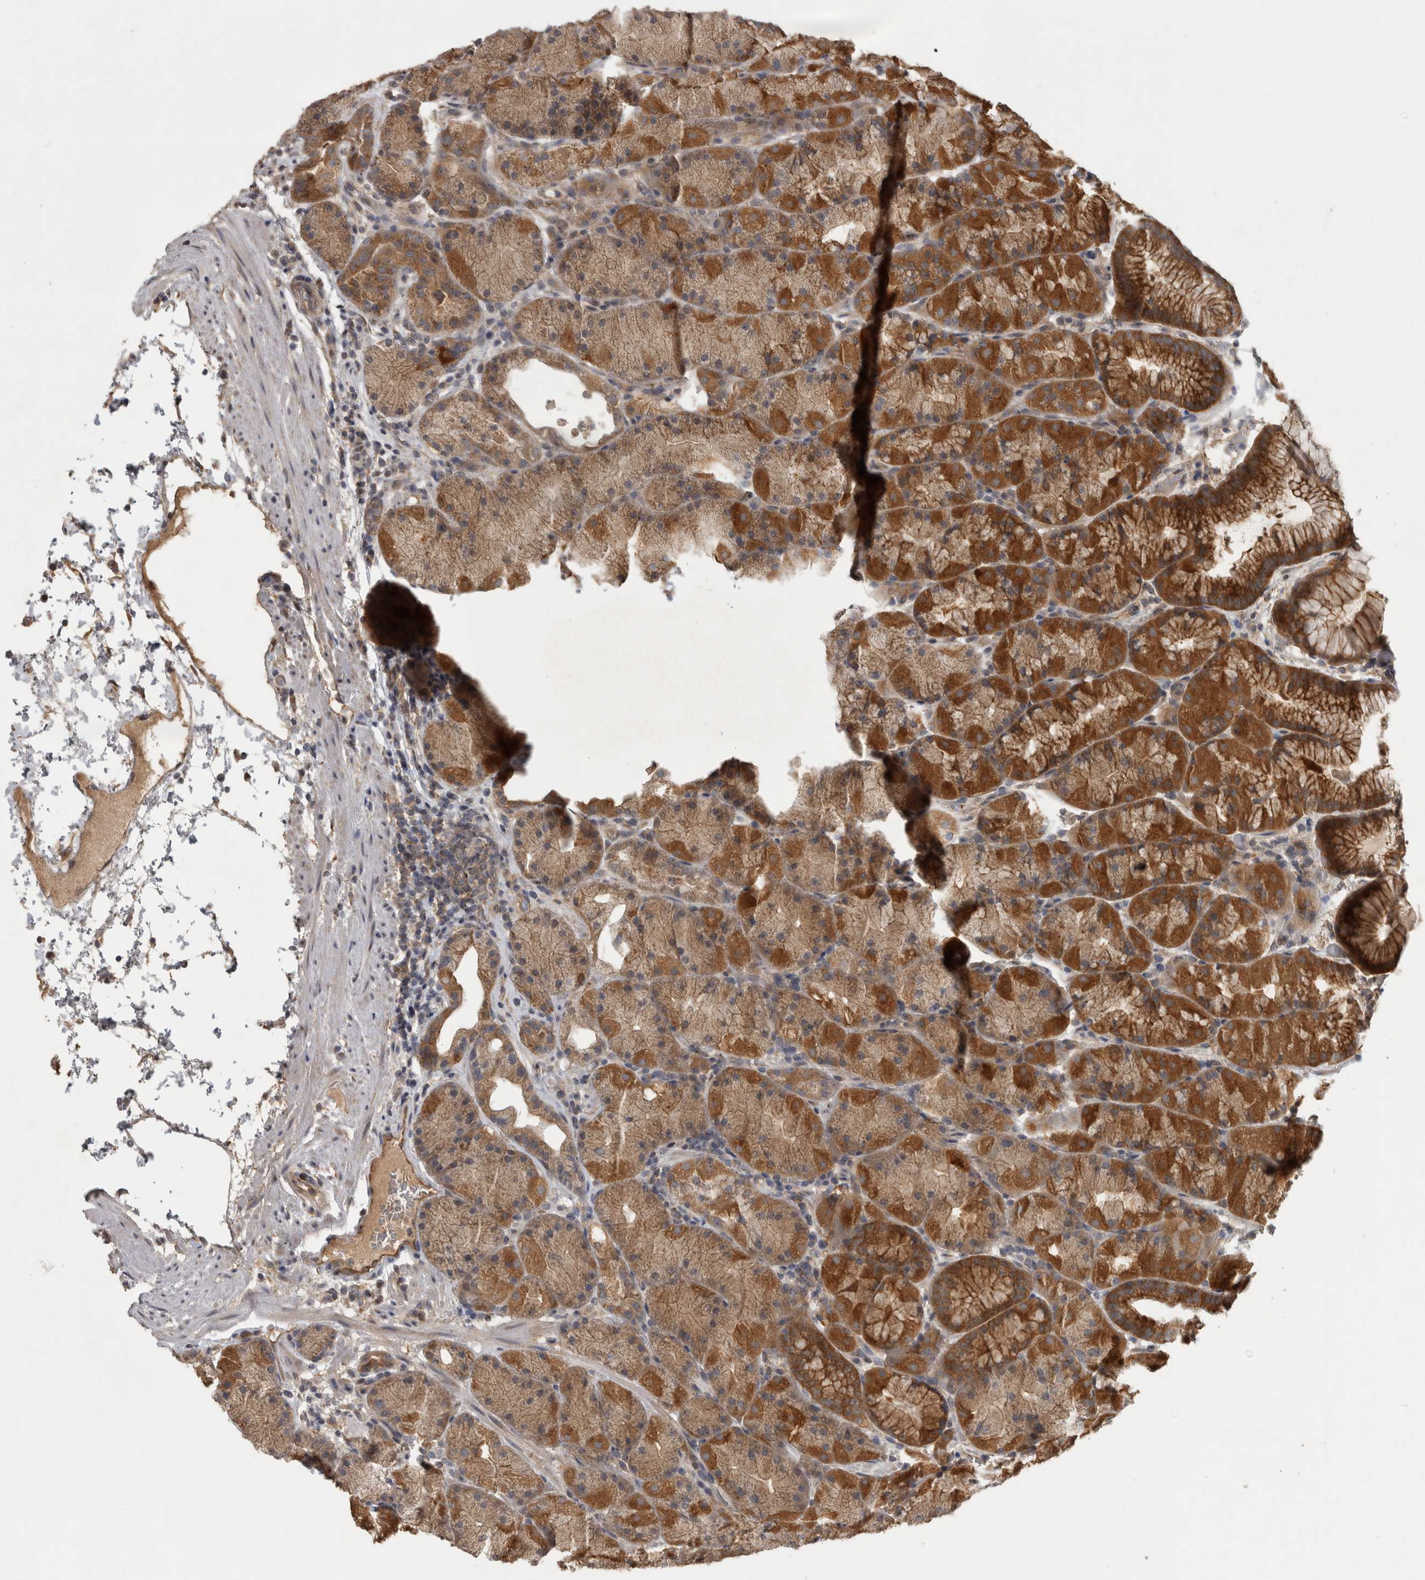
{"staining": {"intensity": "strong", "quantity": ">75%", "location": "cytoplasmic/membranous"}, "tissue": "stomach", "cell_type": "Glandular cells", "image_type": "normal", "snomed": [{"axis": "morphology", "description": "Normal tissue, NOS"}, {"axis": "topography", "description": "Stomach, upper"}, {"axis": "topography", "description": "Stomach"}], "caption": "Immunohistochemical staining of benign human stomach displays high levels of strong cytoplasmic/membranous staining in approximately >75% of glandular cells. The staining is performed using DAB brown chromogen to label protein expression. The nuclei are counter-stained blue using hematoxylin.", "gene": "TRMT61B", "patient": {"sex": "male", "age": 48}}